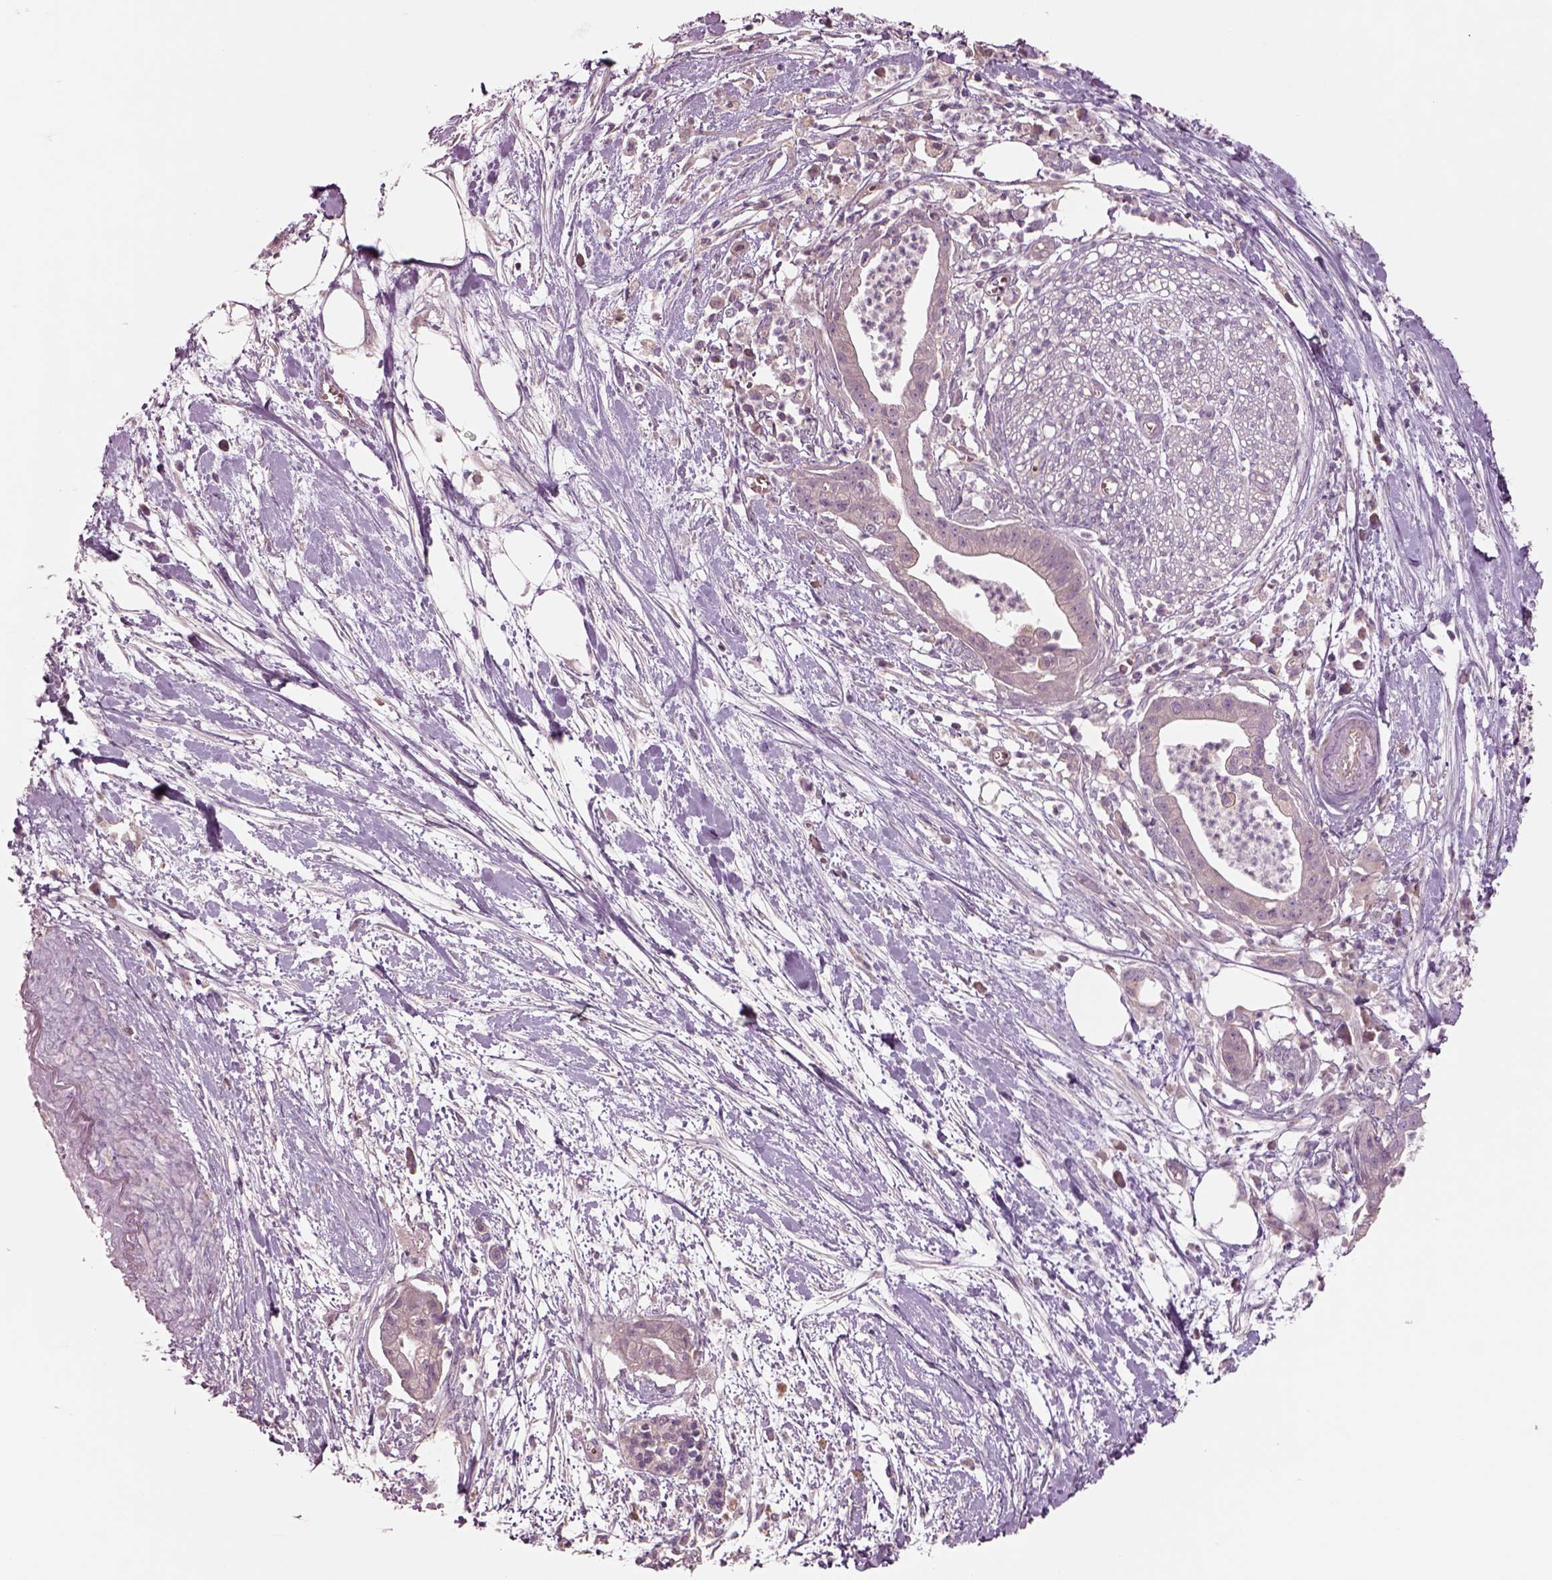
{"staining": {"intensity": "negative", "quantity": "none", "location": "none"}, "tissue": "pancreatic cancer", "cell_type": "Tumor cells", "image_type": "cancer", "snomed": [{"axis": "morphology", "description": "Normal tissue, NOS"}, {"axis": "morphology", "description": "Adenocarcinoma, NOS"}, {"axis": "topography", "description": "Lymph node"}, {"axis": "topography", "description": "Pancreas"}], "caption": "Immunohistochemistry (IHC) of human pancreatic cancer shows no expression in tumor cells. (DAB (3,3'-diaminobenzidine) immunohistochemistry visualized using brightfield microscopy, high magnification).", "gene": "DUOXA2", "patient": {"sex": "female", "age": 58}}